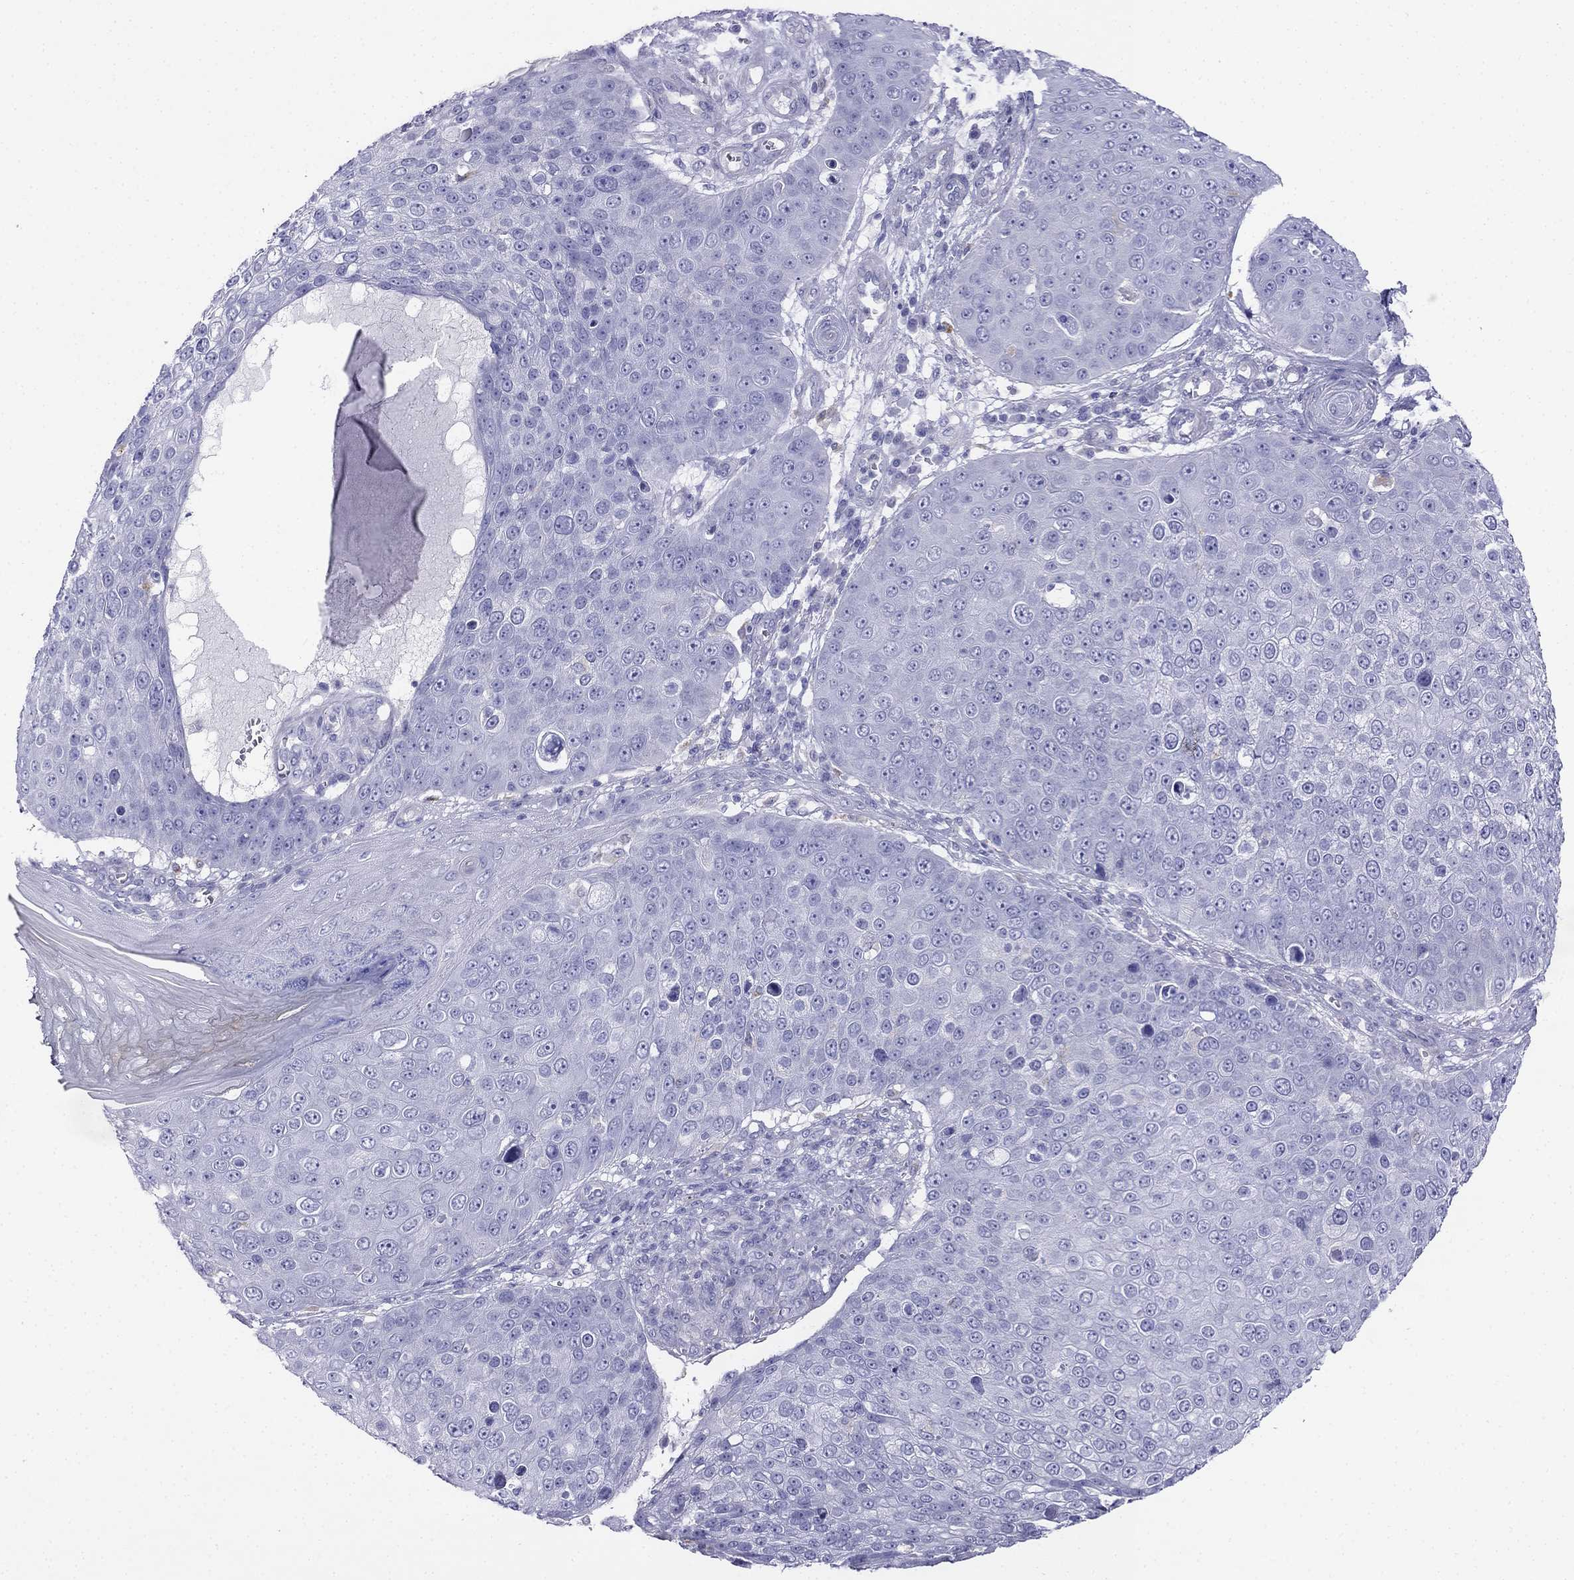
{"staining": {"intensity": "negative", "quantity": "none", "location": "none"}, "tissue": "skin cancer", "cell_type": "Tumor cells", "image_type": "cancer", "snomed": [{"axis": "morphology", "description": "Squamous cell carcinoma, NOS"}, {"axis": "topography", "description": "Skin"}], "caption": "The immunohistochemistry (IHC) histopathology image has no significant expression in tumor cells of skin cancer (squamous cell carcinoma) tissue. Brightfield microscopy of immunohistochemistry (IHC) stained with DAB (3,3'-diaminobenzidine) (brown) and hematoxylin (blue), captured at high magnification.", "gene": "ALOXE3", "patient": {"sex": "male", "age": 71}}